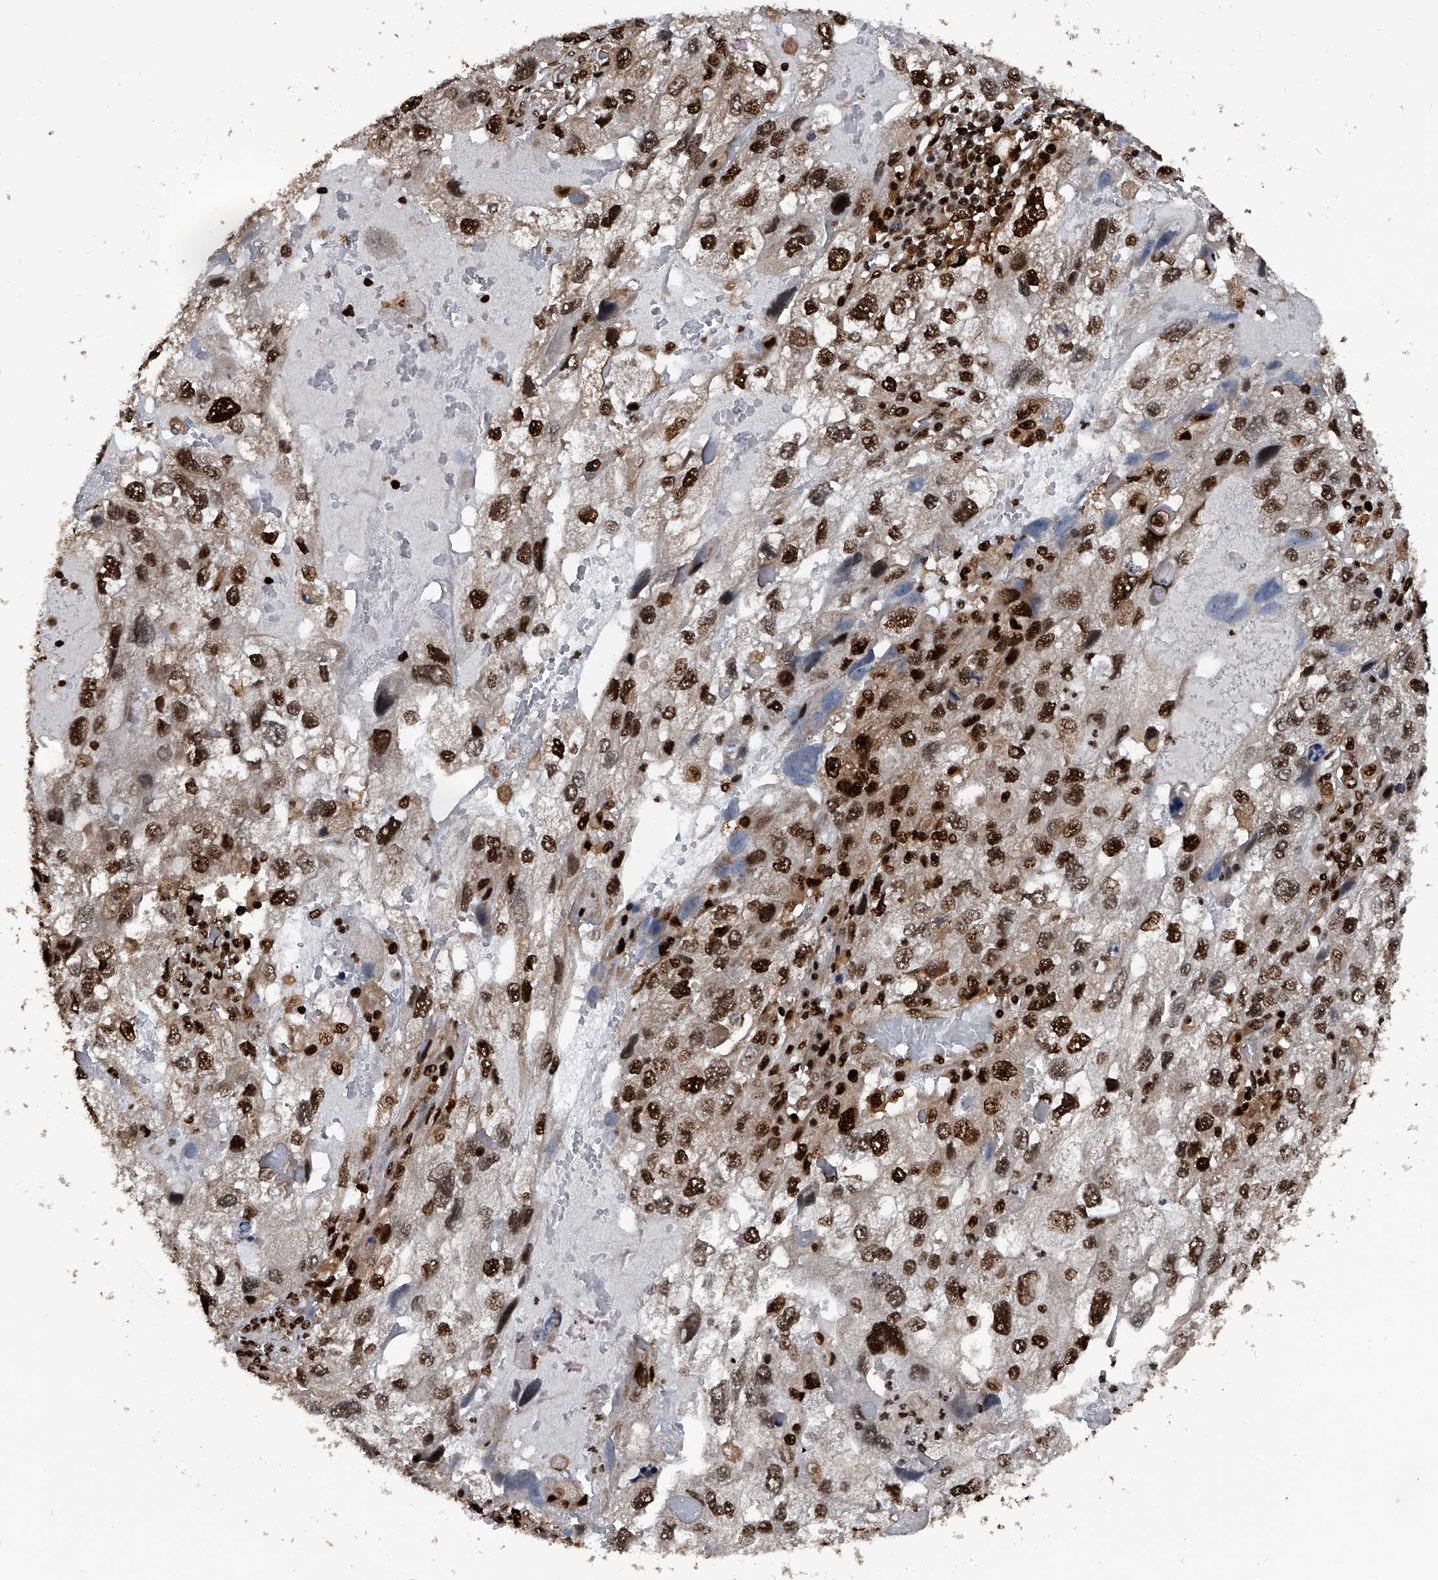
{"staining": {"intensity": "strong", "quantity": "25%-75%", "location": "nuclear"}, "tissue": "endometrial cancer", "cell_type": "Tumor cells", "image_type": "cancer", "snomed": [{"axis": "morphology", "description": "Adenocarcinoma, NOS"}, {"axis": "topography", "description": "Endometrium"}], "caption": "The micrograph demonstrates staining of endometrial adenocarcinoma, revealing strong nuclear protein expression (brown color) within tumor cells.", "gene": "FKBP5", "patient": {"sex": "female", "age": 49}}